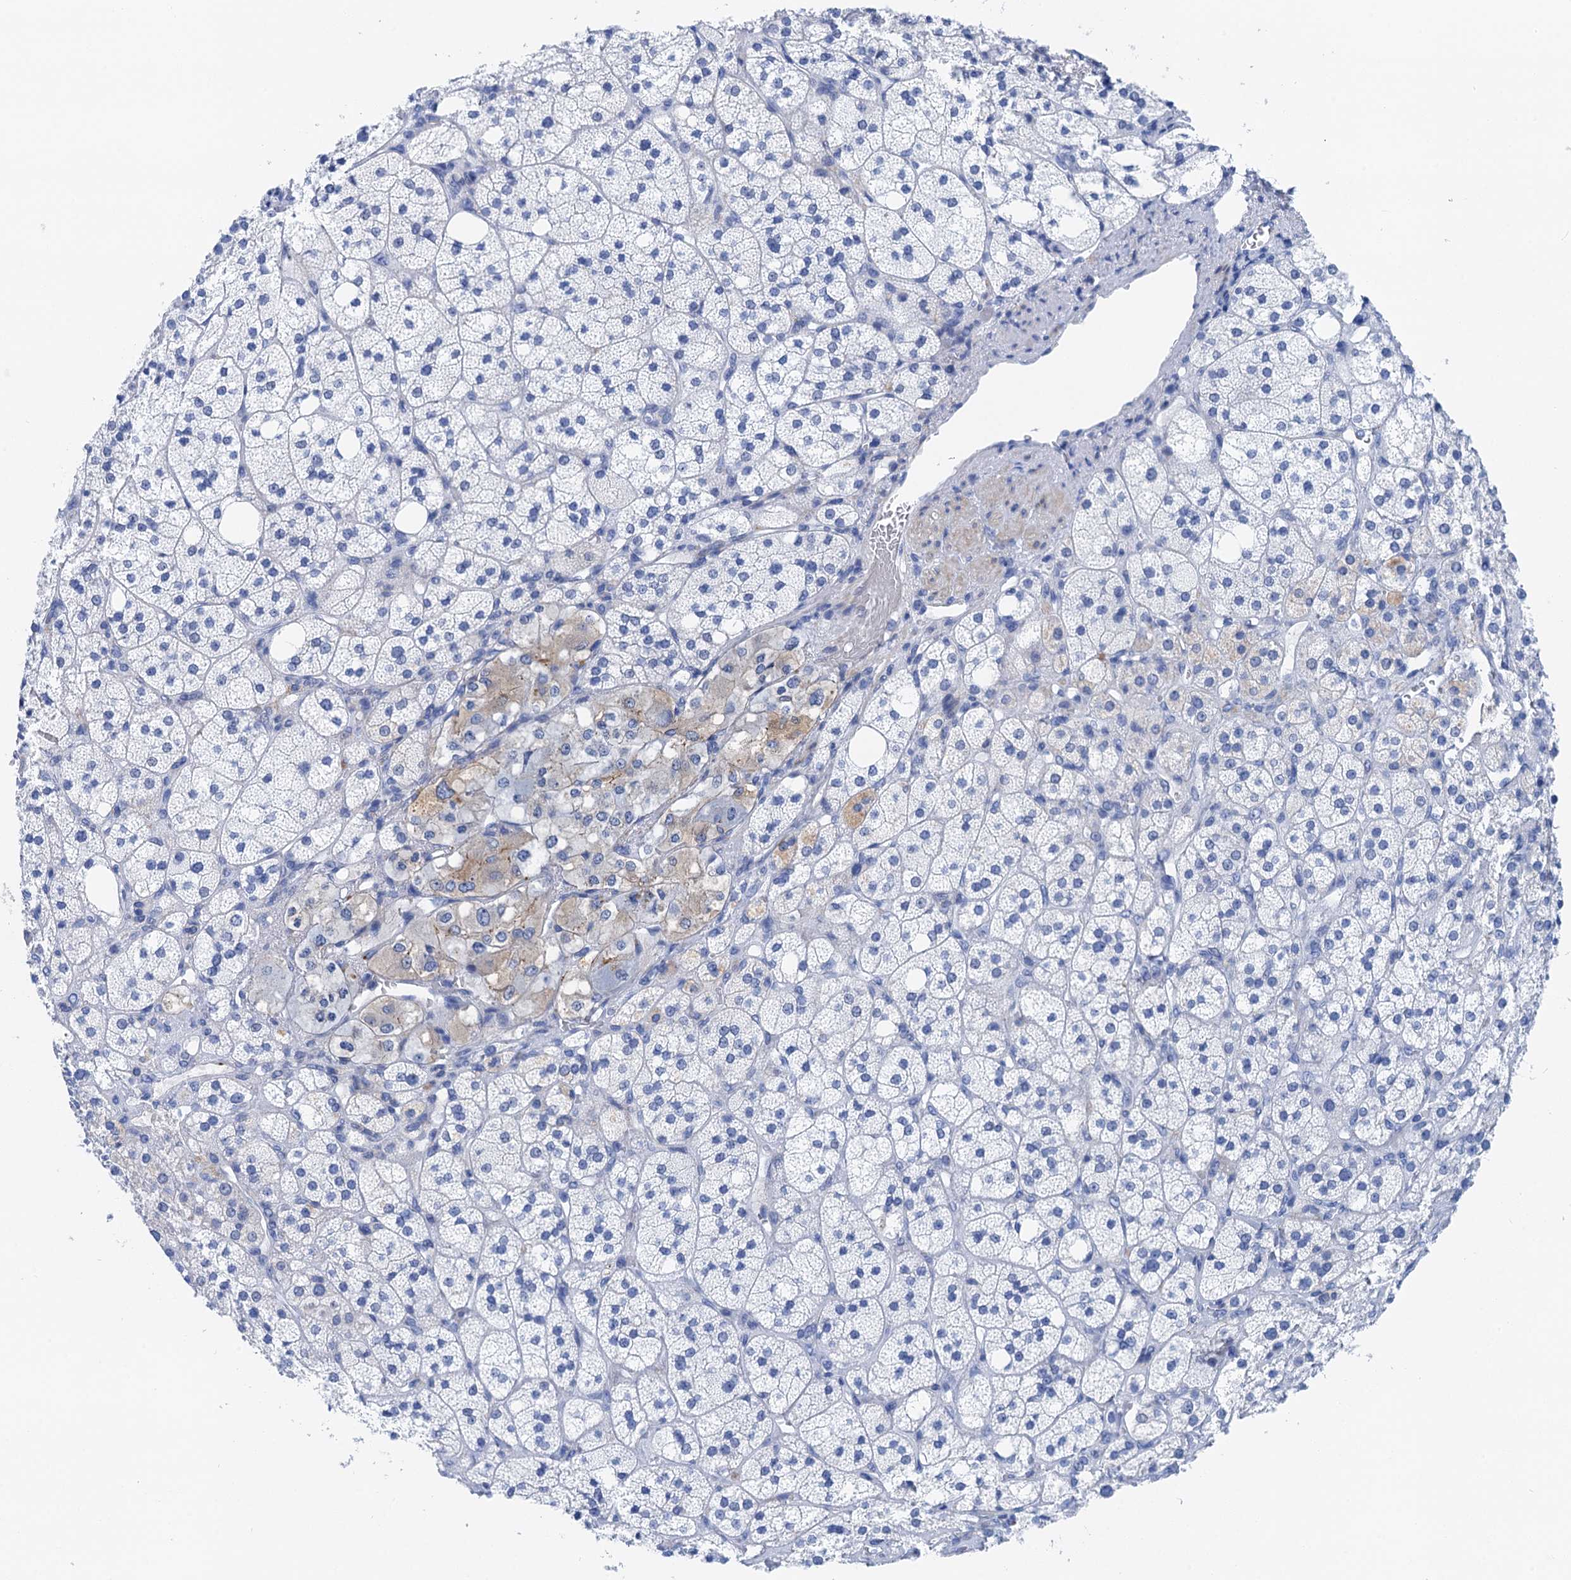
{"staining": {"intensity": "negative", "quantity": "none", "location": "none"}, "tissue": "adrenal gland", "cell_type": "Glandular cells", "image_type": "normal", "snomed": [{"axis": "morphology", "description": "Normal tissue, NOS"}, {"axis": "topography", "description": "Adrenal gland"}], "caption": "Immunohistochemistry of unremarkable adrenal gland displays no positivity in glandular cells.", "gene": "NLRP10", "patient": {"sex": "male", "age": 61}}